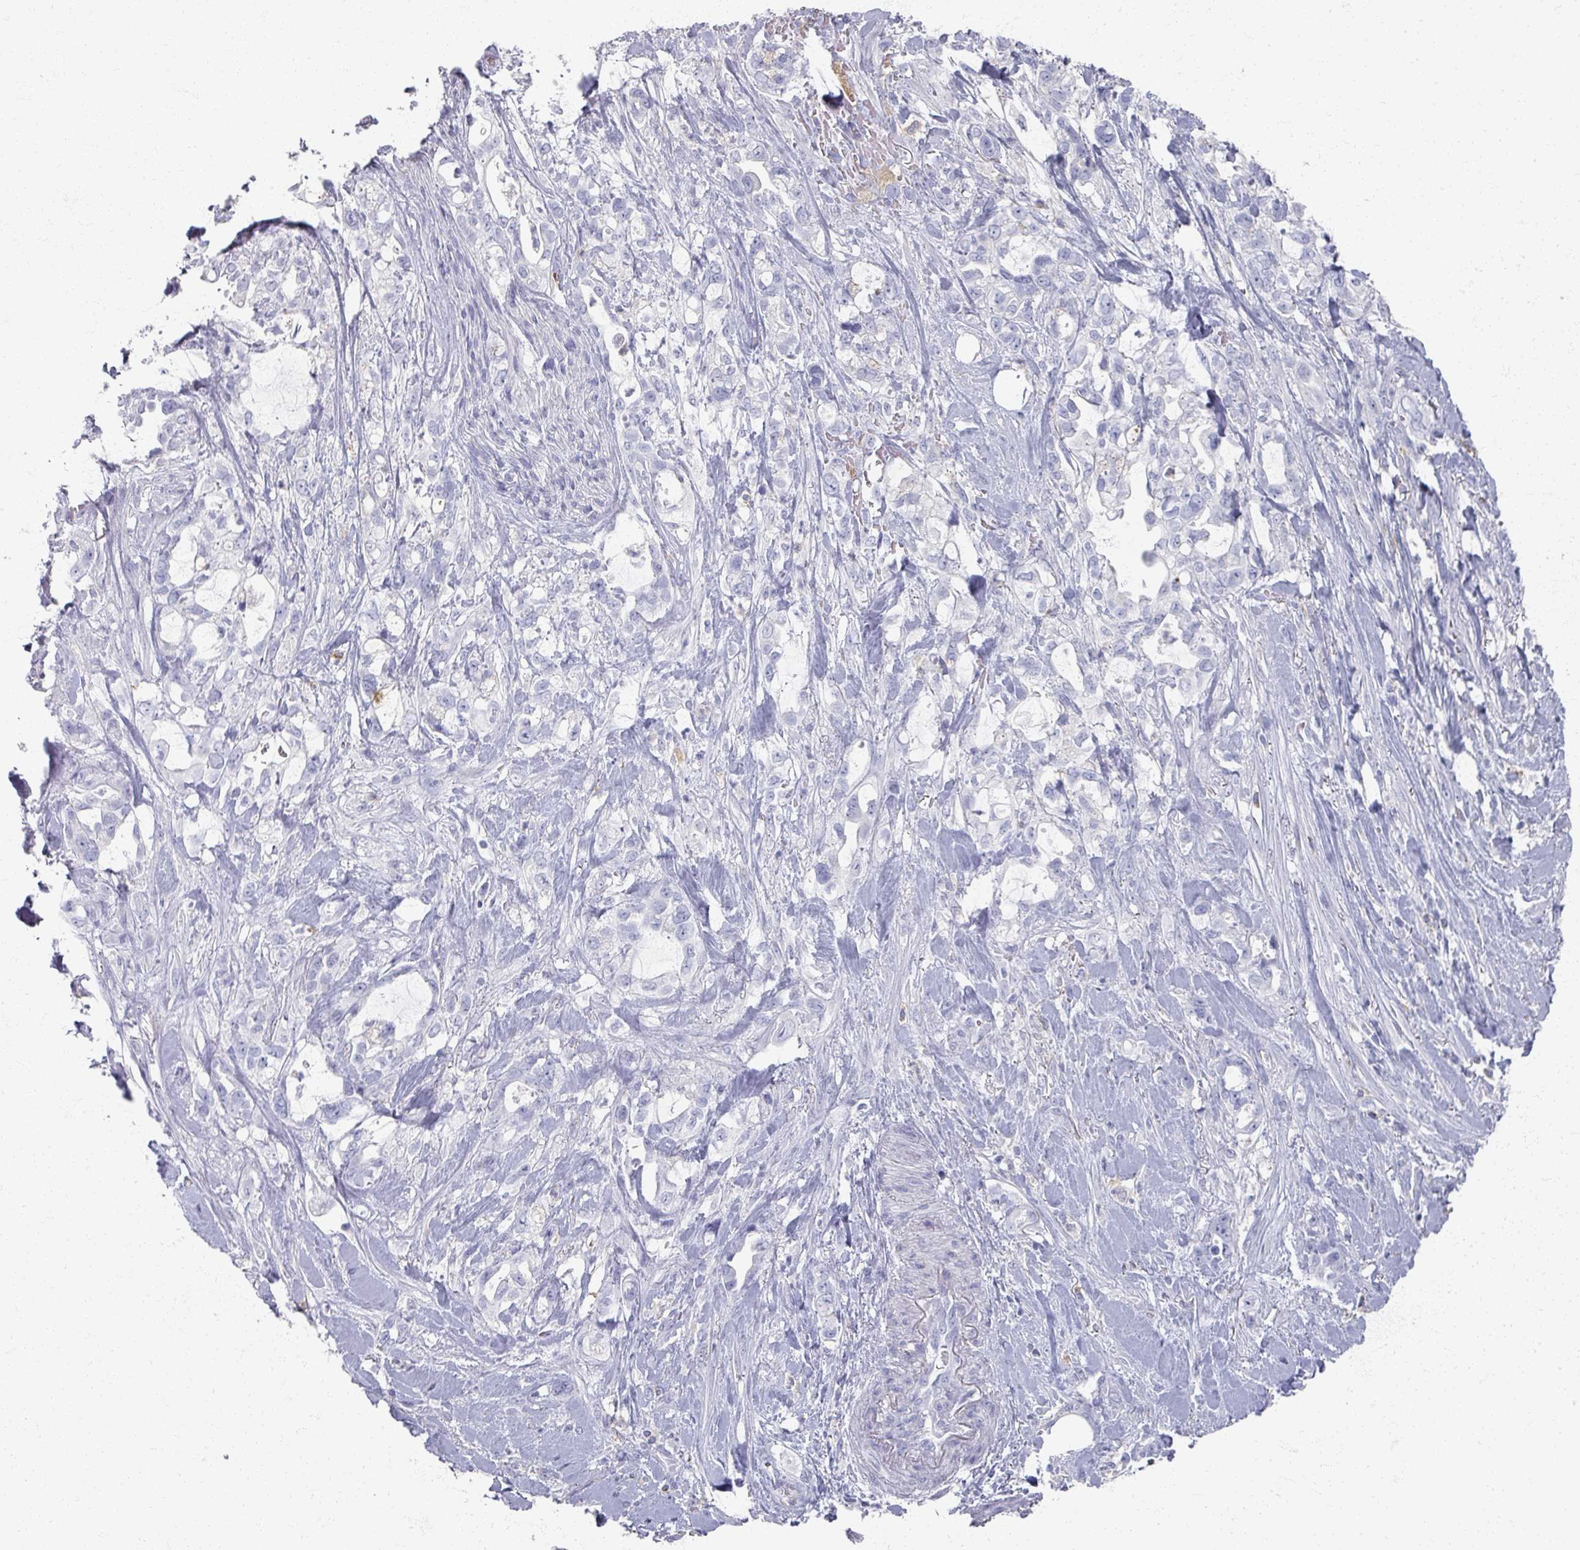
{"staining": {"intensity": "negative", "quantity": "none", "location": "none"}, "tissue": "pancreatic cancer", "cell_type": "Tumor cells", "image_type": "cancer", "snomed": [{"axis": "morphology", "description": "Adenocarcinoma, NOS"}, {"axis": "topography", "description": "Pancreas"}], "caption": "IHC photomicrograph of pancreatic cancer (adenocarcinoma) stained for a protein (brown), which displays no staining in tumor cells. (DAB IHC, high magnification).", "gene": "OMG", "patient": {"sex": "female", "age": 61}}